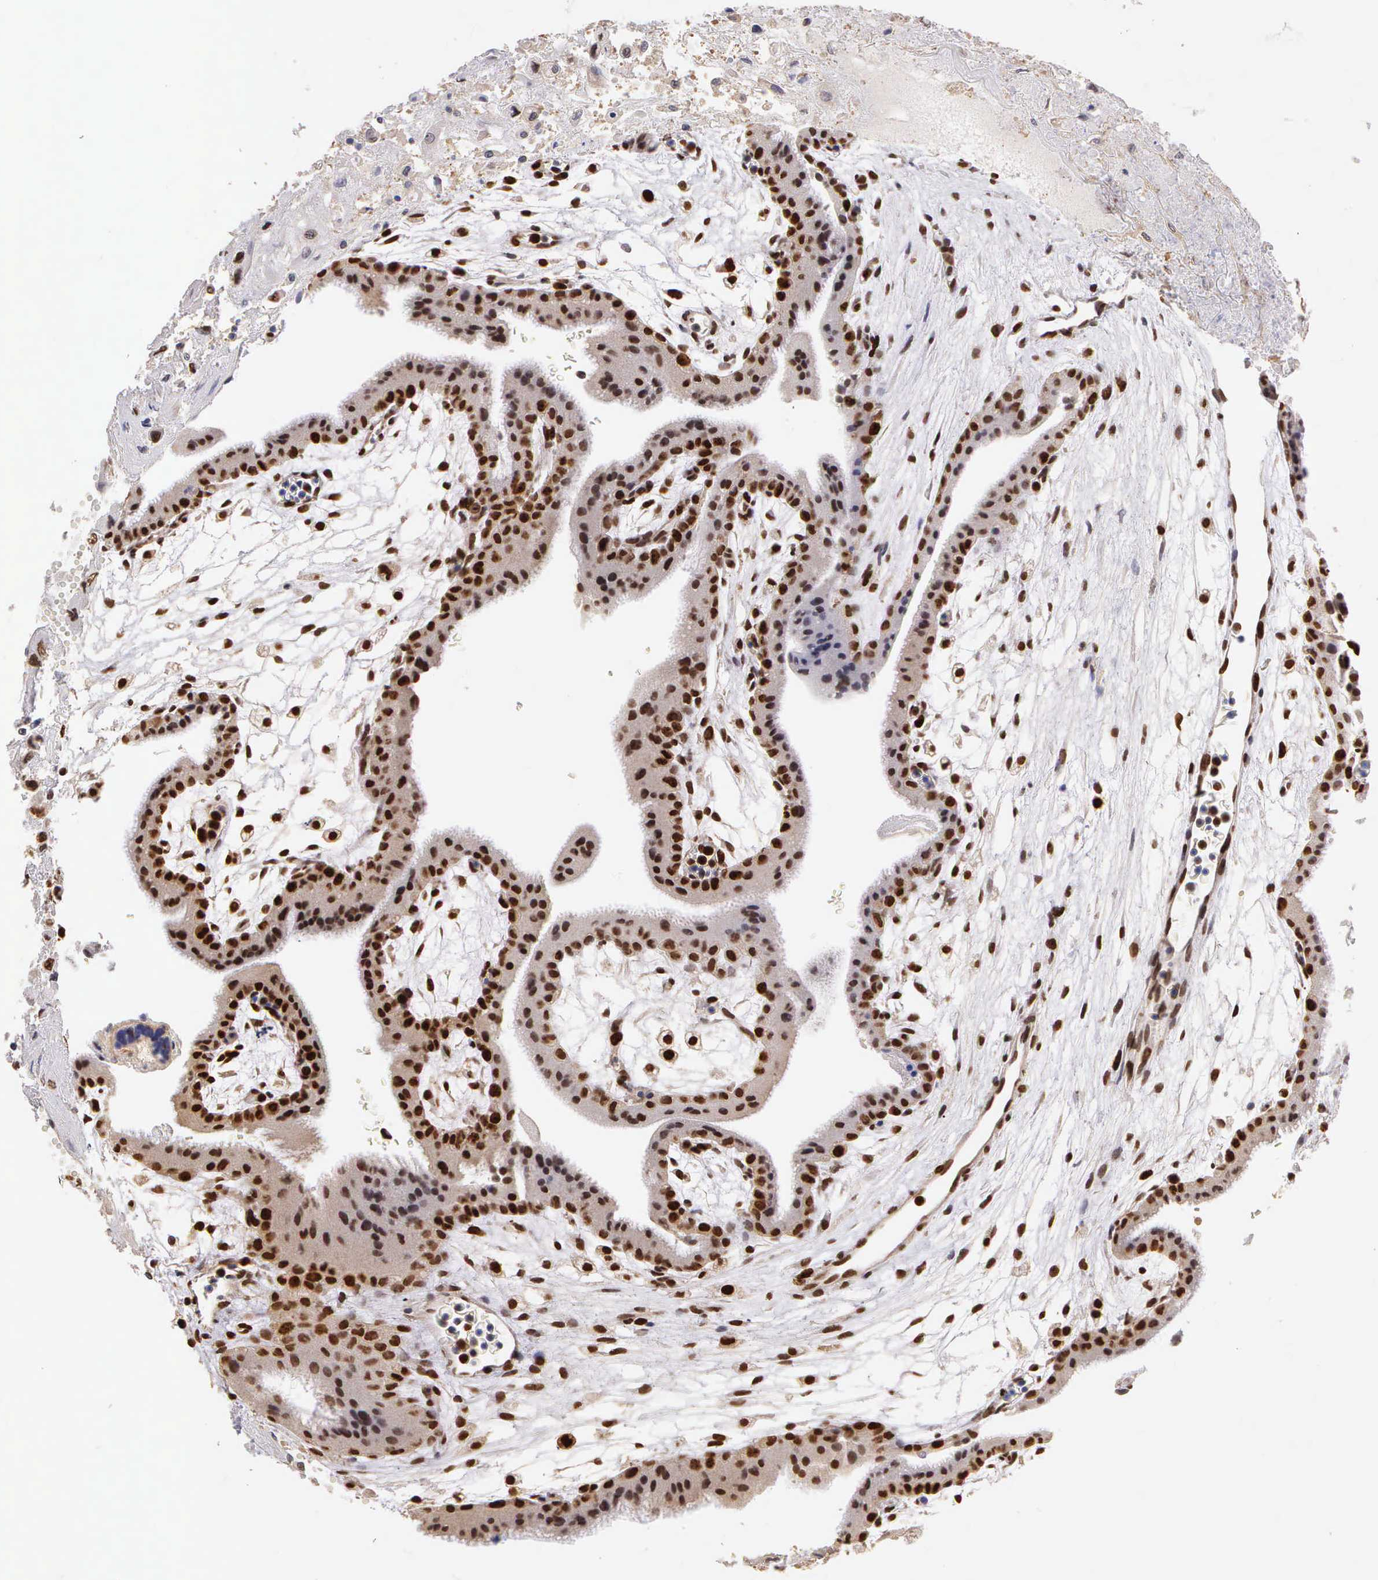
{"staining": {"intensity": "strong", "quantity": "25%-75%", "location": "nuclear"}, "tissue": "placenta", "cell_type": "Trophoblastic cells", "image_type": "normal", "snomed": [{"axis": "morphology", "description": "Normal tissue, NOS"}, {"axis": "topography", "description": "Placenta"}], "caption": "A high-resolution image shows IHC staining of unremarkable placenta, which displays strong nuclear positivity in about 25%-75% of trophoblastic cells.", "gene": "MKI67", "patient": {"sex": "female", "age": 35}}